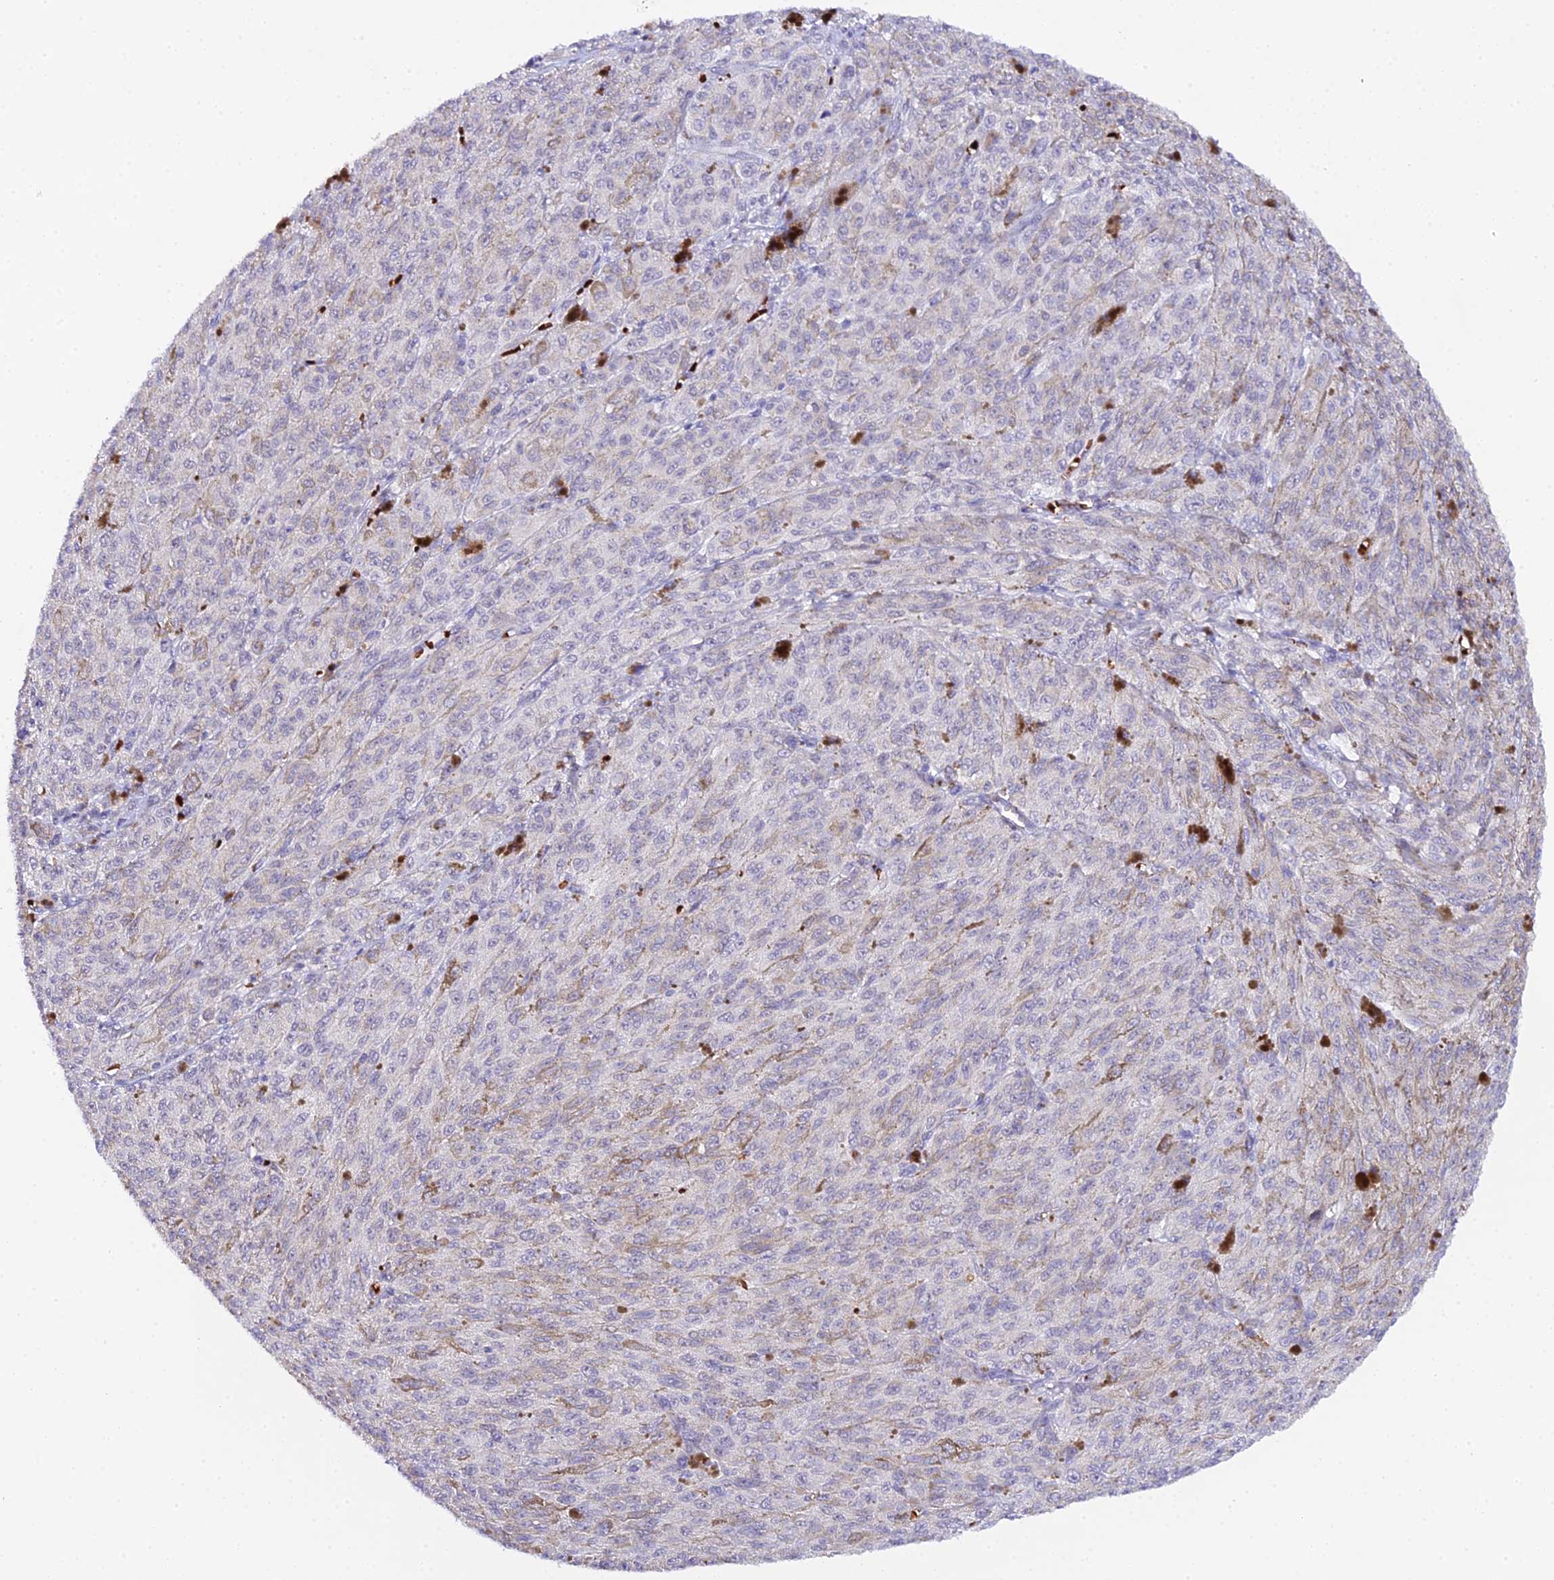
{"staining": {"intensity": "negative", "quantity": "none", "location": "none"}, "tissue": "melanoma", "cell_type": "Tumor cells", "image_type": "cancer", "snomed": [{"axis": "morphology", "description": "Malignant melanoma, NOS"}, {"axis": "topography", "description": "Skin"}], "caption": "Immunohistochemistry (IHC) image of neoplastic tissue: malignant melanoma stained with DAB (3,3'-diaminobenzidine) reveals no significant protein expression in tumor cells.", "gene": "CFAP45", "patient": {"sex": "female", "age": 52}}